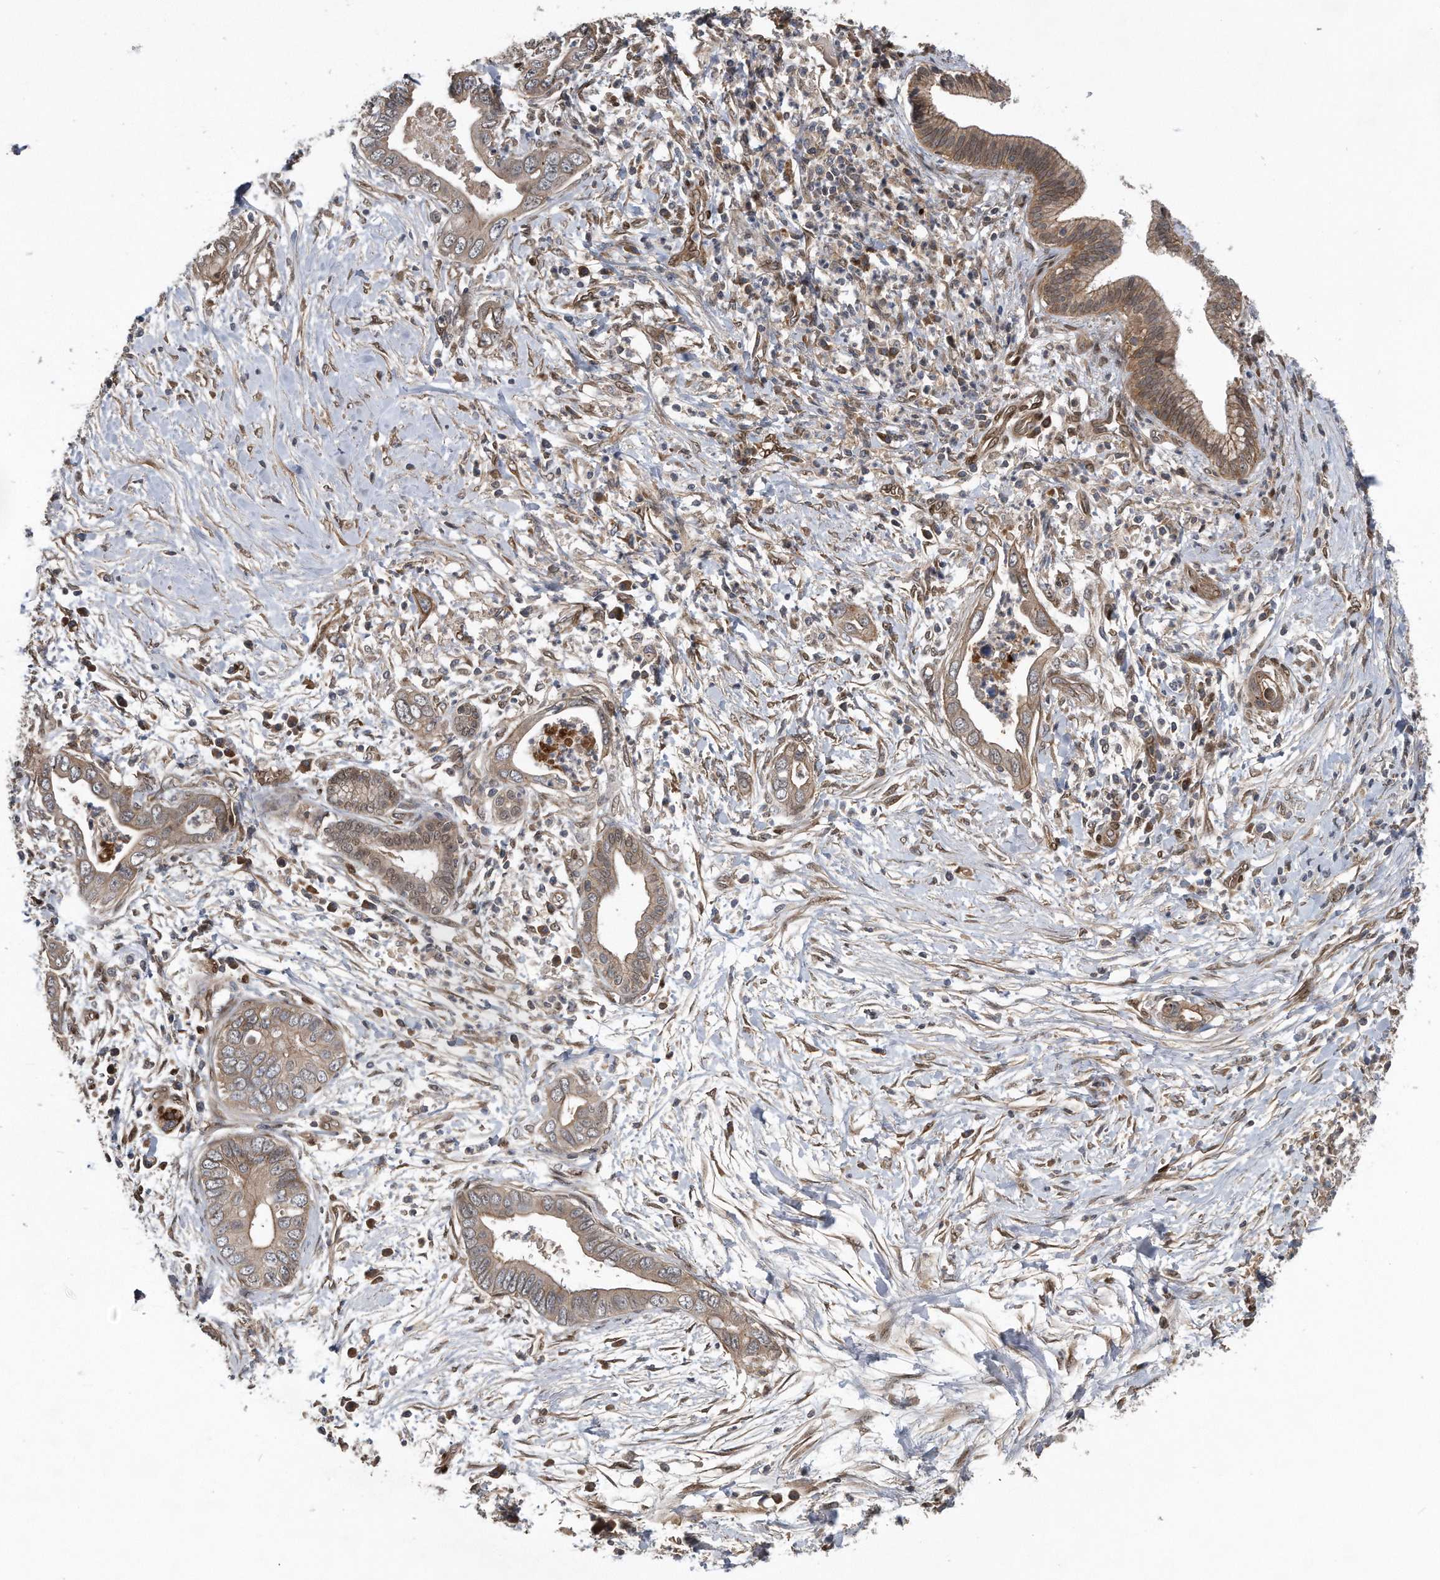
{"staining": {"intensity": "weak", "quantity": ">75%", "location": "cytoplasmic/membranous"}, "tissue": "pancreatic cancer", "cell_type": "Tumor cells", "image_type": "cancer", "snomed": [{"axis": "morphology", "description": "Adenocarcinoma, NOS"}, {"axis": "topography", "description": "Pancreas"}], "caption": "Pancreatic cancer (adenocarcinoma) was stained to show a protein in brown. There is low levels of weak cytoplasmic/membranous expression in approximately >75% of tumor cells. The protein of interest is shown in brown color, while the nuclei are stained blue.", "gene": "ZNF79", "patient": {"sex": "male", "age": 75}}